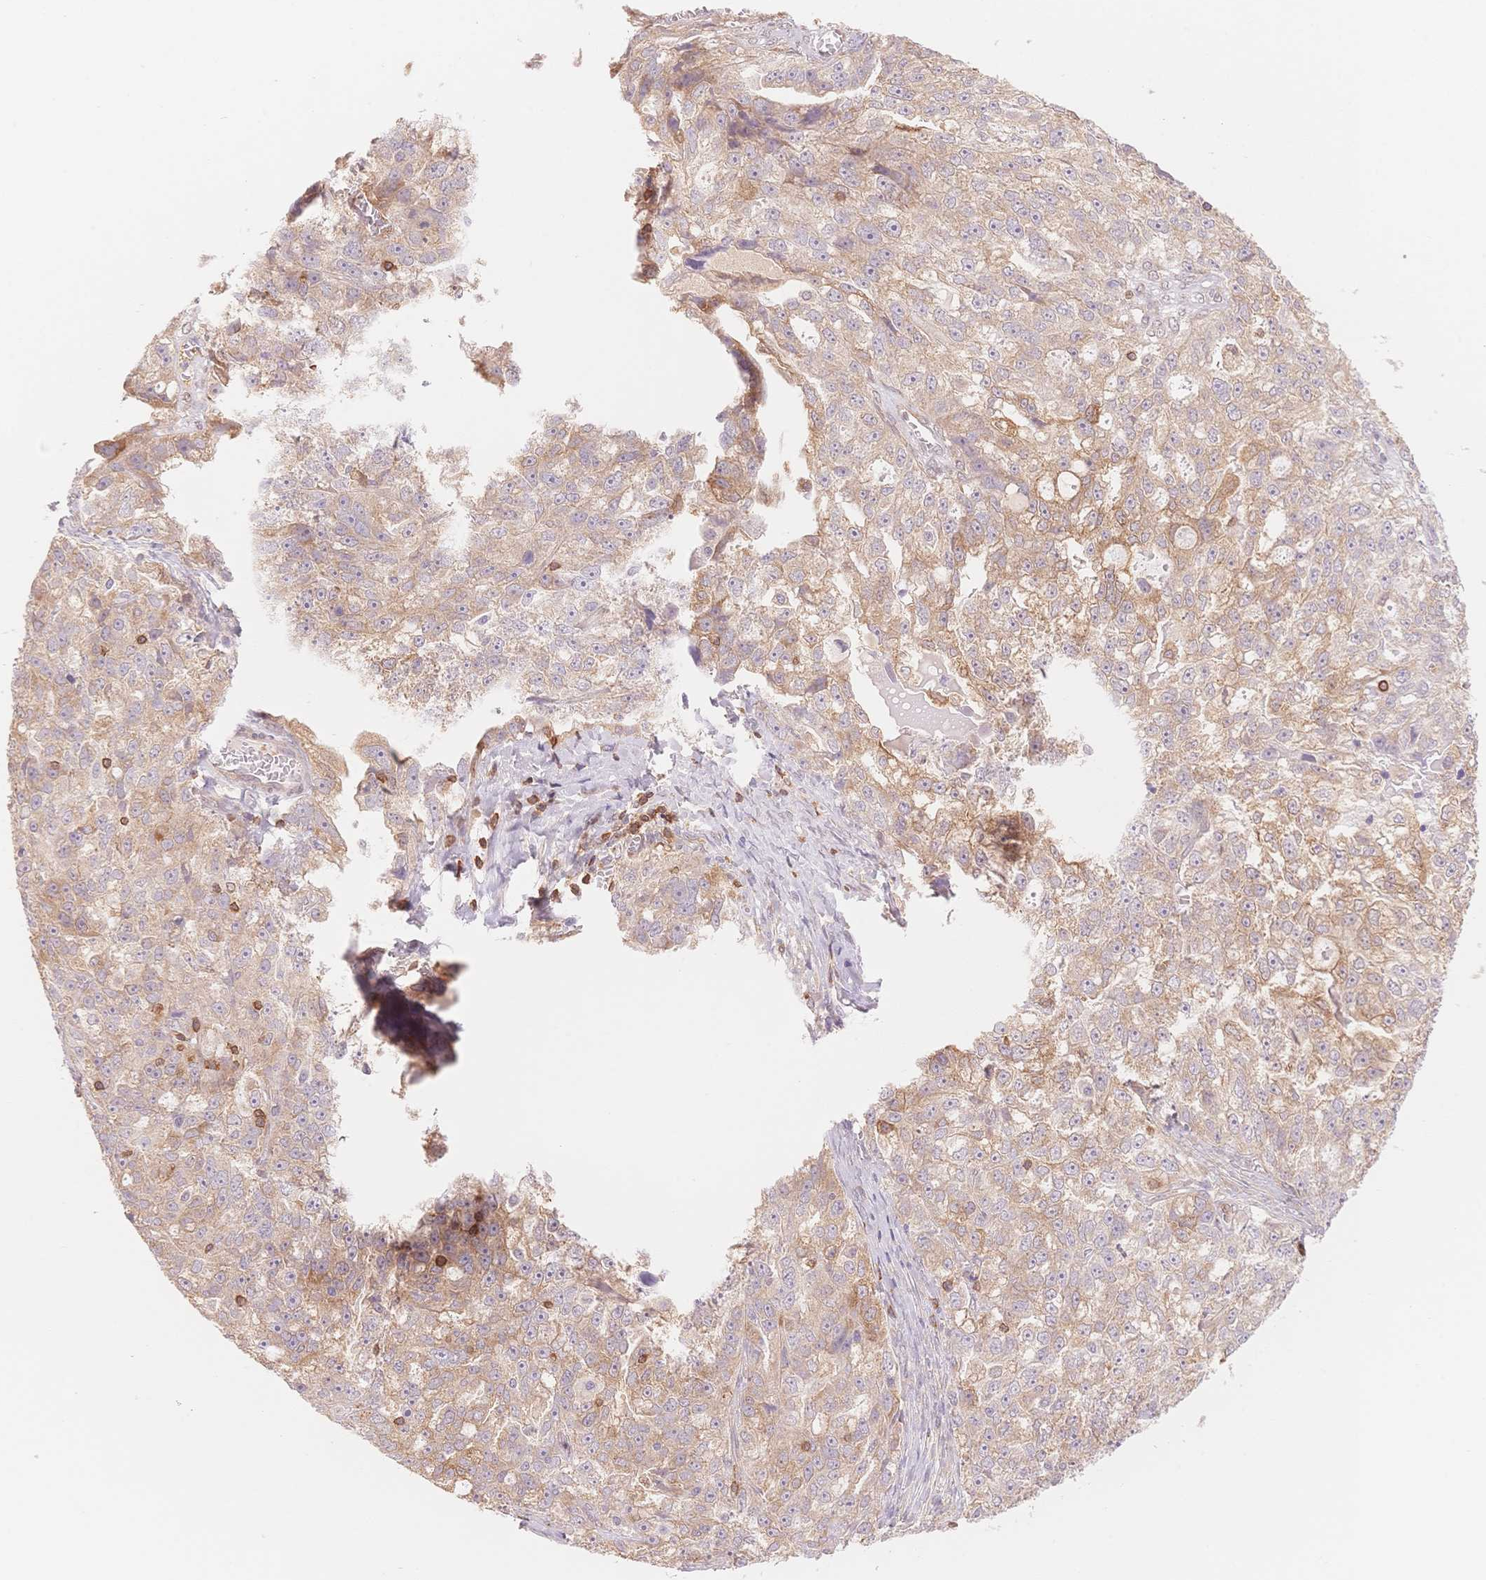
{"staining": {"intensity": "weak", "quantity": "25%-75%", "location": "cytoplasmic/membranous"}, "tissue": "ovarian cancer", "cell_type": "Tumor cells", "image_type": "cancer", "snomed": [{"axis": "morphology", "description": "Cystadenocarcinoma, serous, NOS"}, {"axis": "topography", "description": "Ovary"}], "caption": "Tumor cells exhibit weak cytoplasmic/membranous staining in about 25%-75% of cells in ovarian cancer (serous cystadenocarcinoma). The protein is shown in brown color, while the nuclei are stained blue.", "gene": "STK39", "patient": {"sex": "female", "age": 51}}